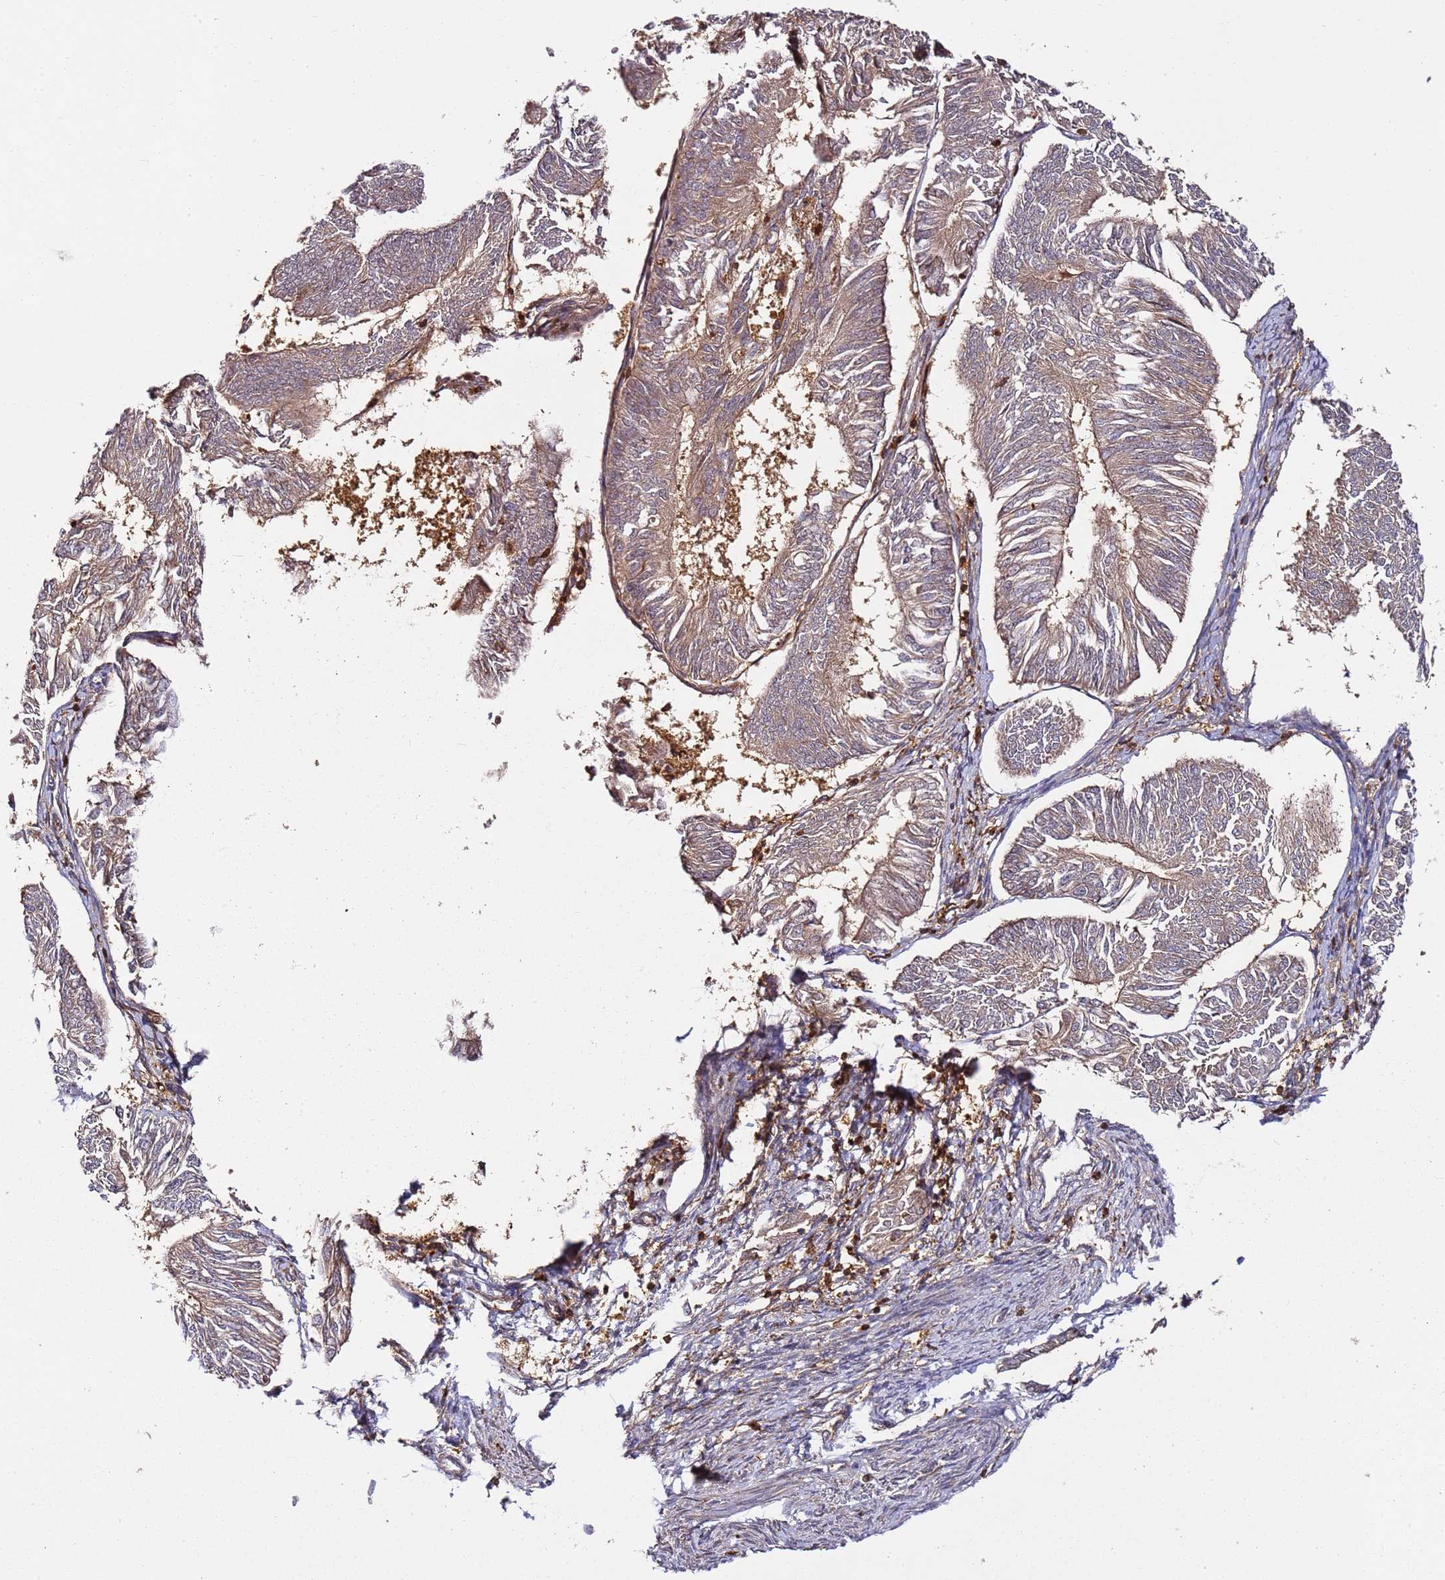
{"staining": {"intensity": "weak", "quantity": "25%-75%", "location": "cytoplasmic/membranous"}, "tissue": "endometrial cancer", "cell_type": "Tumor cells", "image_type": "cancer", "snomed": [{"axis": "morphology", "description": "Adenocarcinoma, NOS"}, {"axis": "topography", "description": "Endometrium"}], "caption": "Immunohistochemistry (IHC) of human adenocarcinoma (endometrial) shows low levels of weak cytoplasmic/membranous staining in about 25%-75% of tumor cells.", "gene": "PRMT7", "patient": {"sex": "female", "age": 58}}